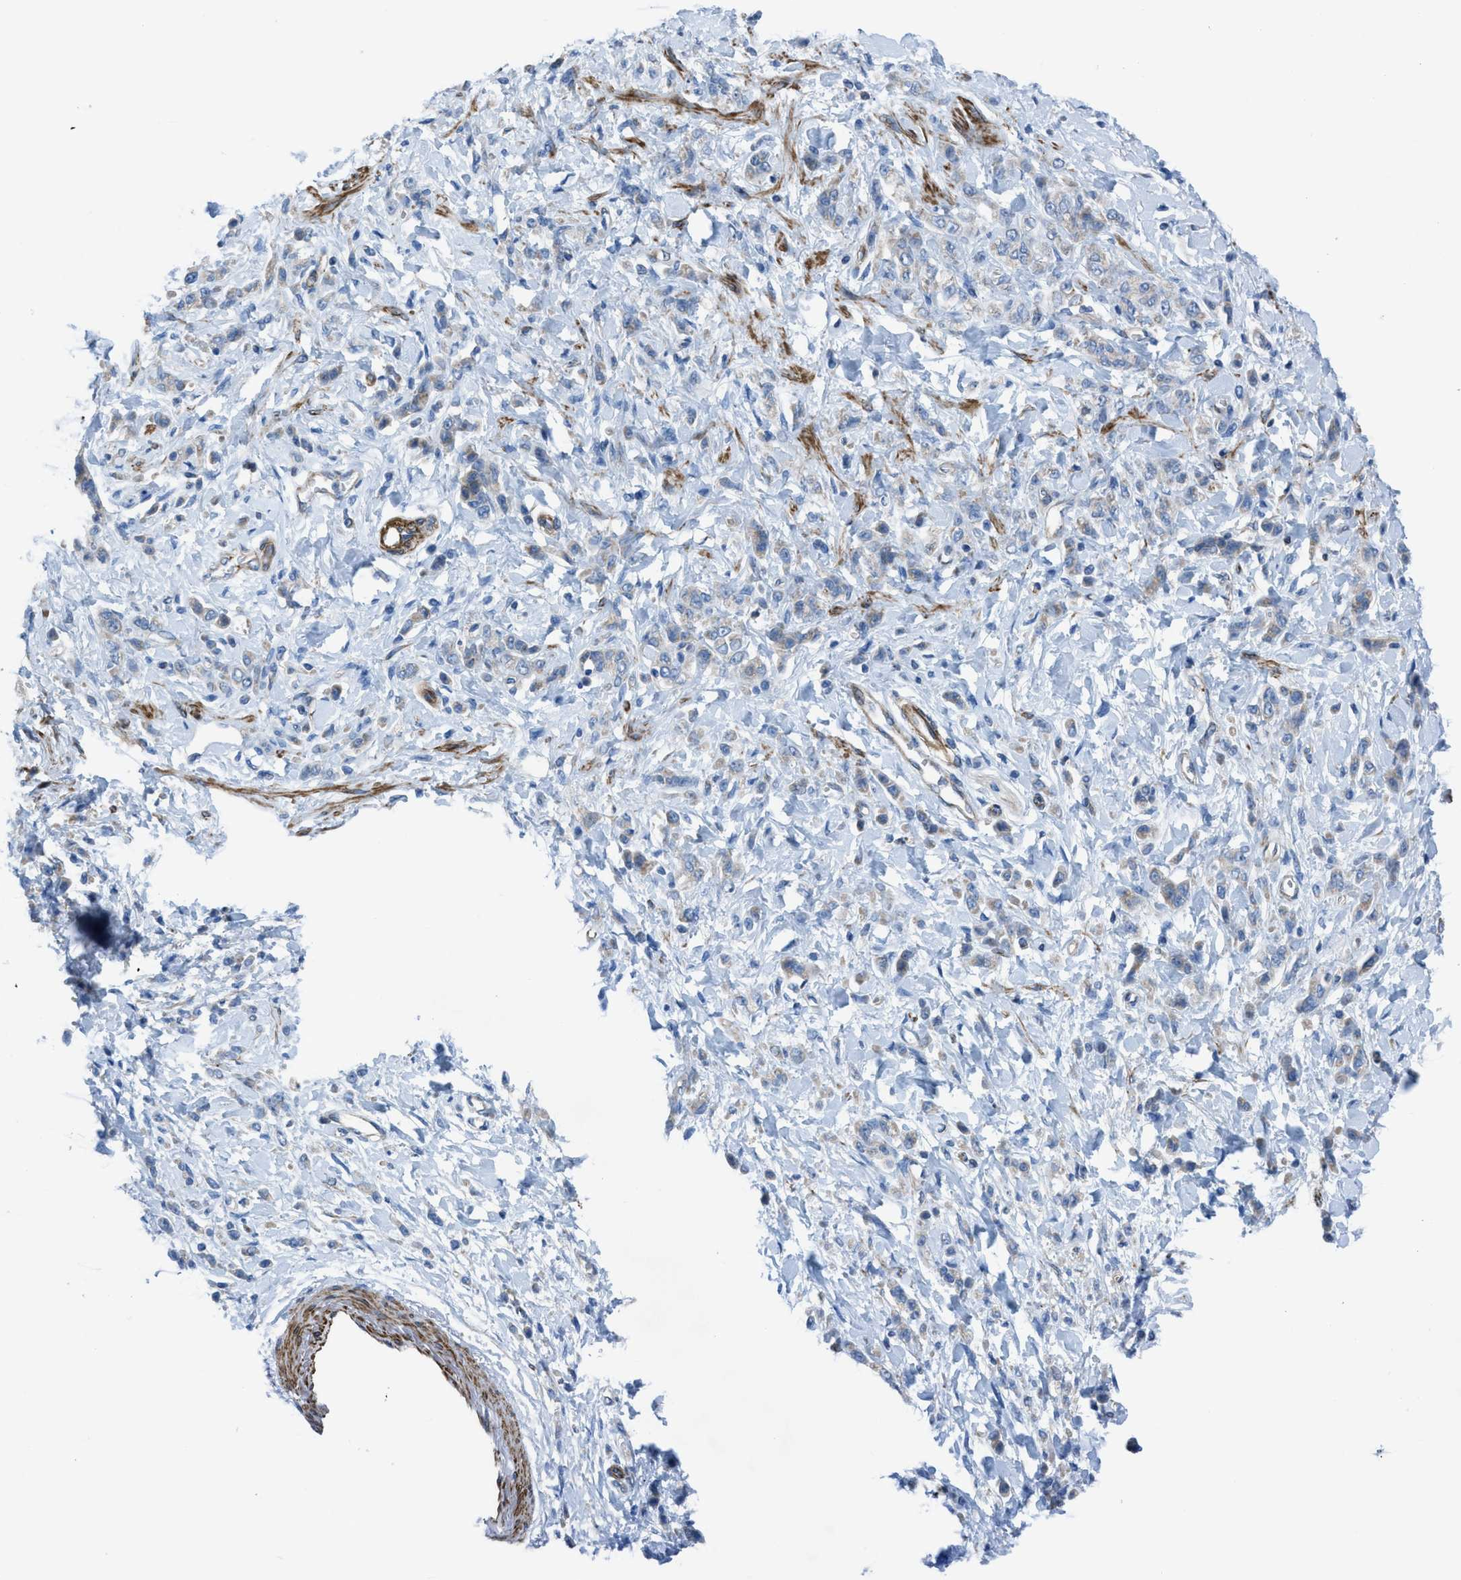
{"staining": {"intensity": "negative", "quantity": "none", "location": "none"}, "tissue": "stomach cancer", "cell_type": "Tumor cells", "image_type": "cancer", "snomed": [{"axis": "morphology", "description": "Normal tissue, NOS"}, {"axis": "morphology", "description": "Adenocarcinoma, NOS"}, {"axis": "topography", "description": "Stomach"}], "caption": "Immunohistochemistry (IHC) image of stomach cancer (adenocarcinoma) stained for a protein (brown), which shows no expression in tumor cells.", "gene": "KCNH7", "patient": {"sex": "male", "age": 82}}